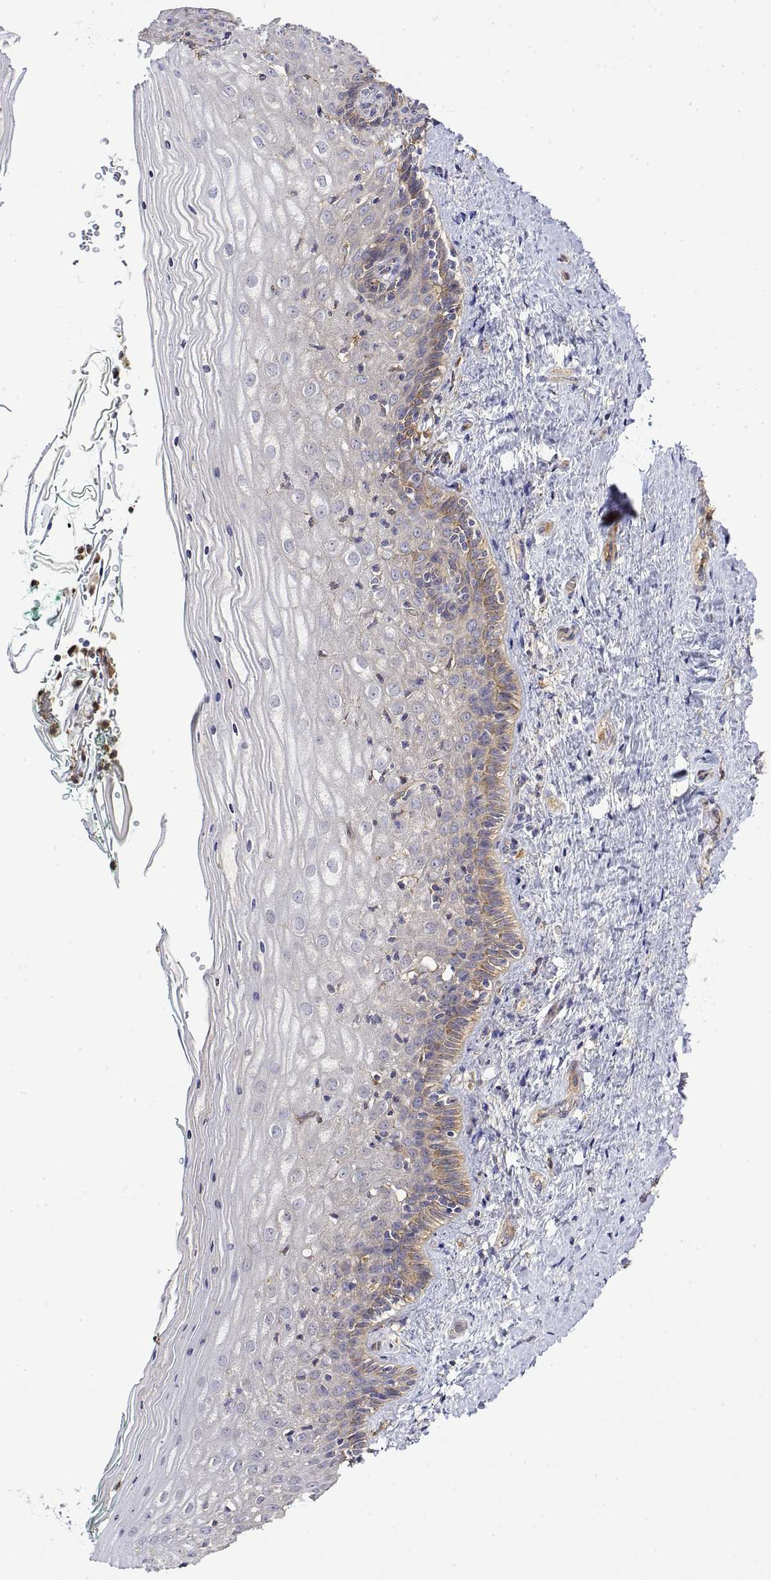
{"staining": {"intensity": "weak", "quantity": "<25%", "location": "cytoplasmic/membranous"}, "tissue": "vagina", "cell_type": "Squamous epithelial cells", "image_type": "normal", "snomed": [{"axis": "morphology", "description": "Normal tissue, NOS"}, {"axis": "topography", "description": "Vagina"}], "caption": "Micrograph shows no protein positivity in squamous epithelial cells of unremarkable vagina.", "gene": "PACSIN2", "patient": {"sex": "female", "age": 45}}